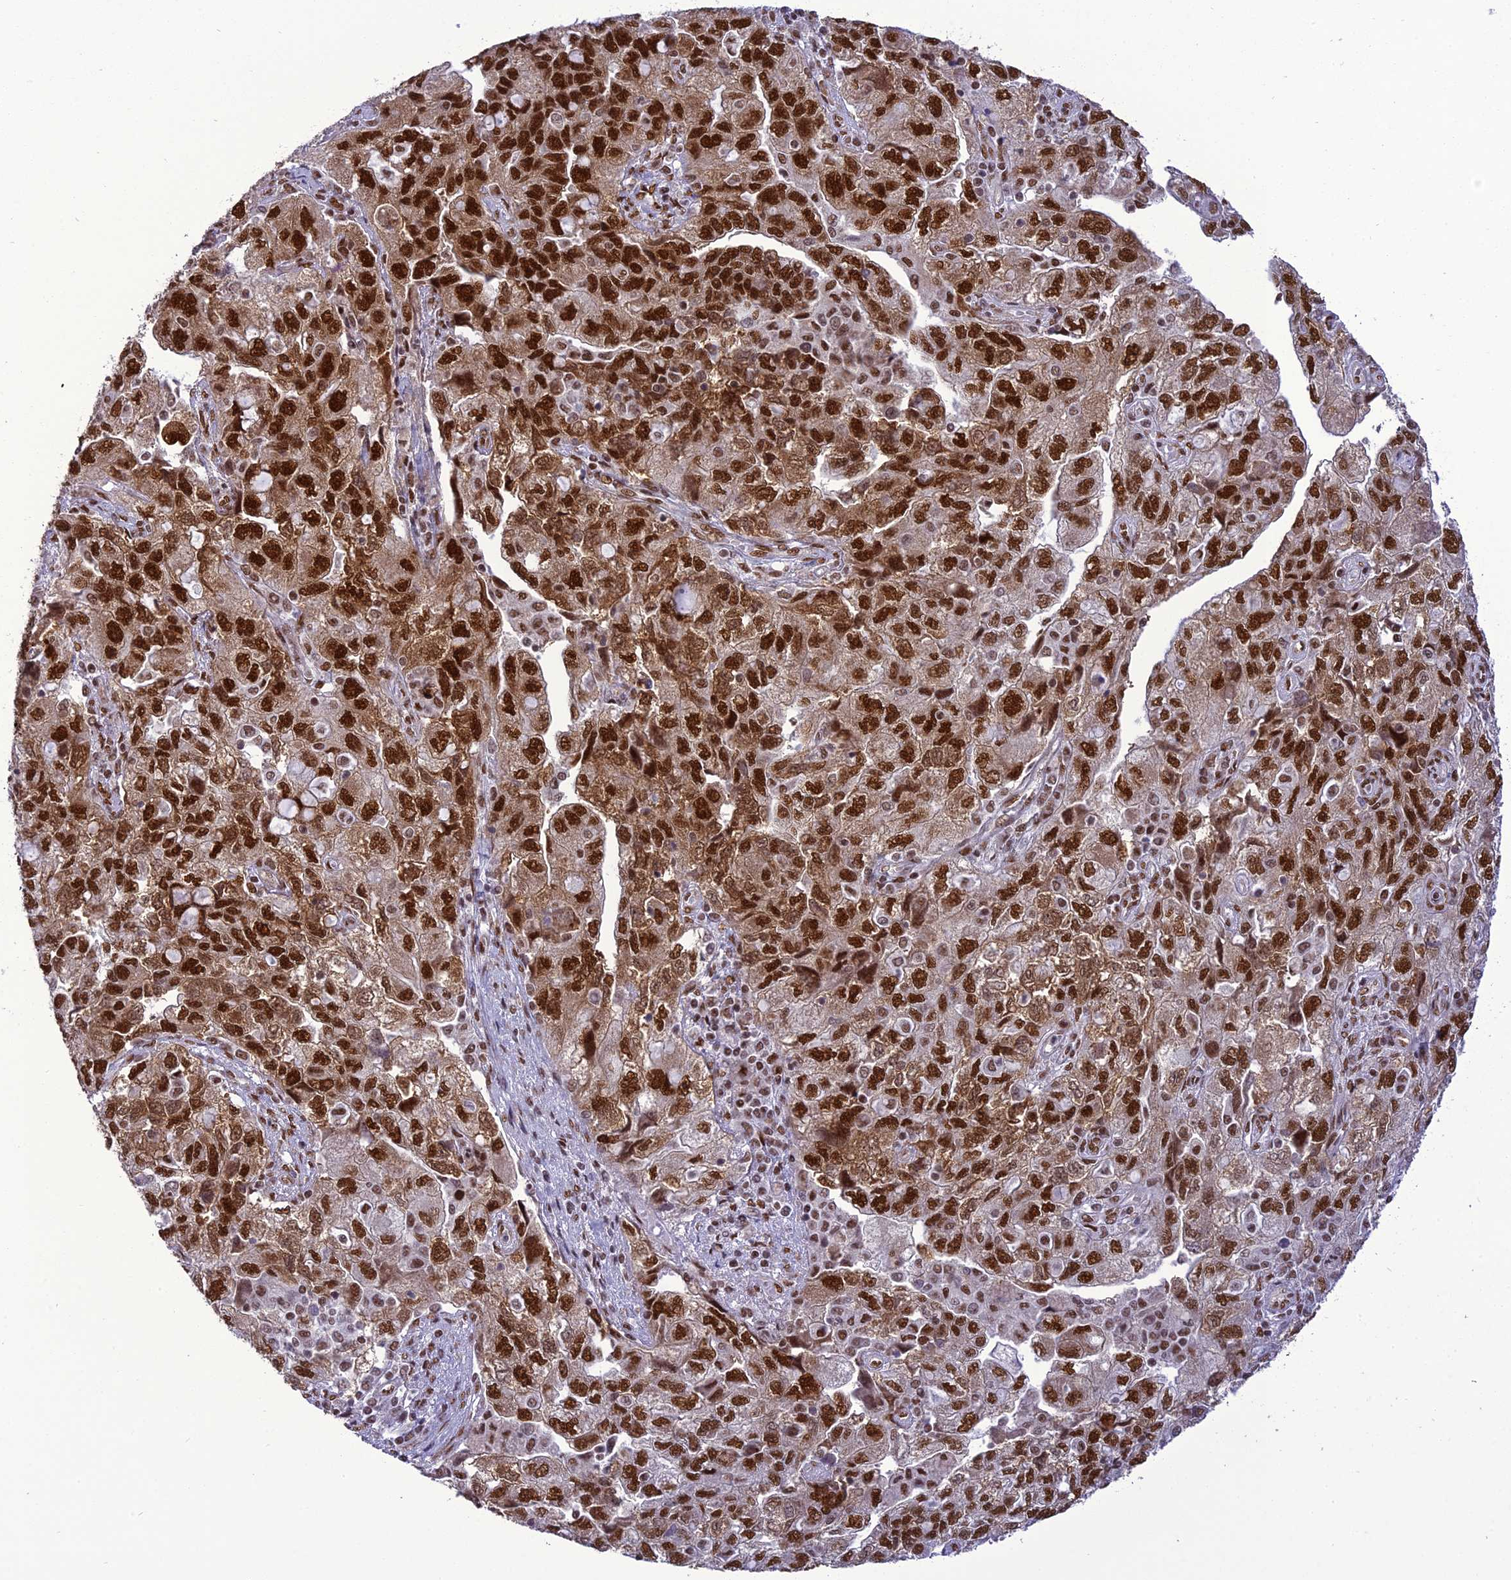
{"staining": {"intensity": "strong", "quantity": ">75%", "location": "nuclear"}, "tissue": "ovarian cancer", "cell_type": "Tumor cells", "image_type": "cancer", "snomed": [{"axis": "morphology", "description": "Carcinoma, NOS"}, {"axis": "morphology", "description": "Cystadenocarcinoma, serous, NOS"}, {"axis": "topography", "description": "Ovary"}], "caption": "Carcinoma (ovarian) stained with a protein marker exhibits strong staining in tumor cells.", "gene": "DDX1", "patient": {"sex": "female", "age": 69}}